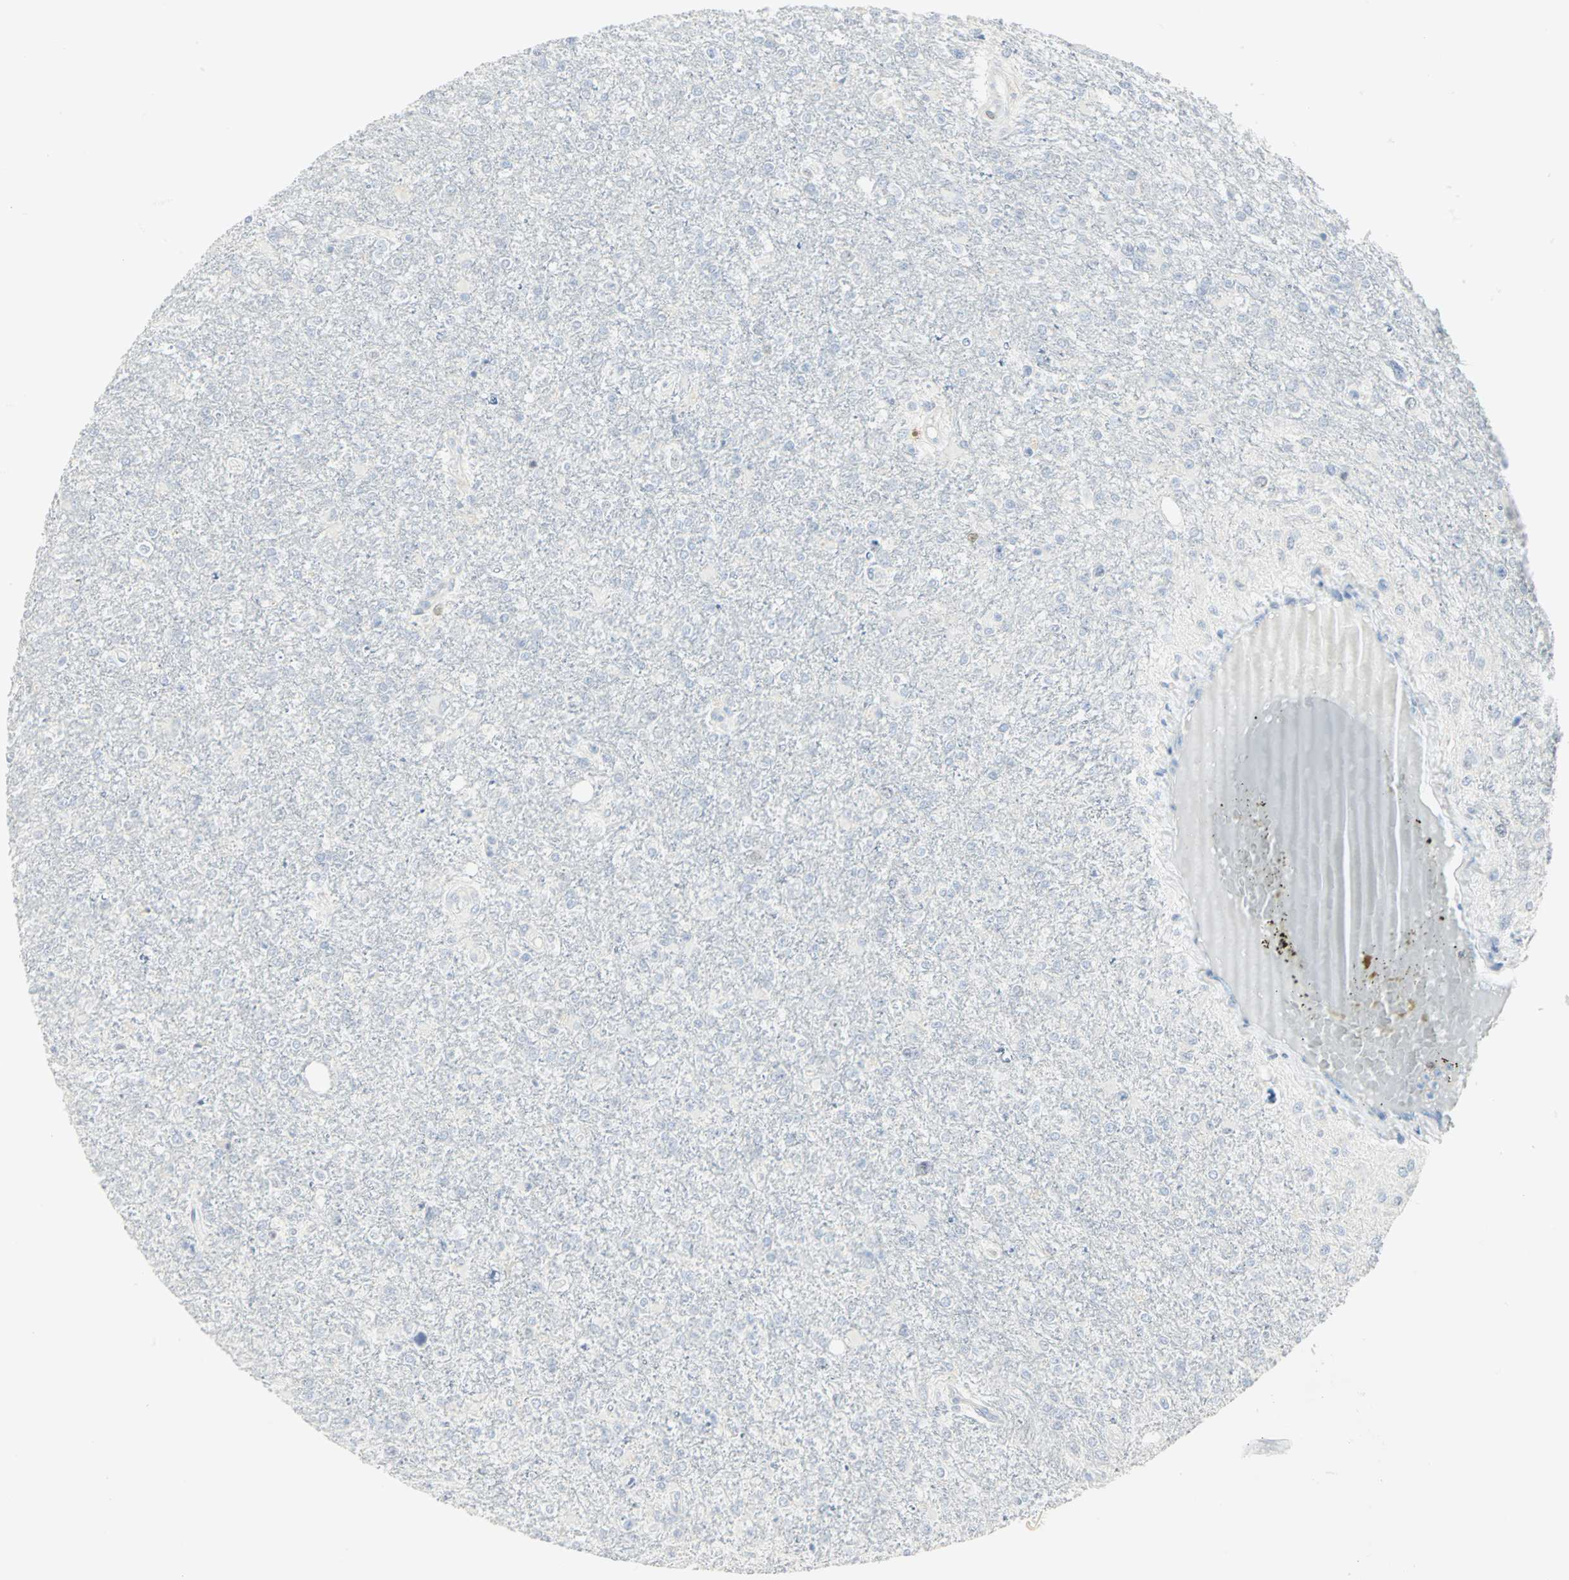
{"staining": {"intensity": "negative", "quantity": "none", "location": "none"}, "tissue": "glioma", "cell_type": "Tumor cells", "image_type": "cancer", "snomed": [{"axis": "morphology", "description": "Glioma, malignant, High grade"}, {"axis": "topography", "description": "Cerebral cortex"}], "caption": "Immunohistochemistry (IHC) photomicrograph of human glioma stained for a protein (brown), which reveals no expression in tumor cells. The staining was performed using DAB to visualize the protein expression in brown, while the nuclei were stained in blue with hematoxylin (Magnification: 20x).", "gene": "HELLS", "patient": {"sex": "male", "age": 76}}